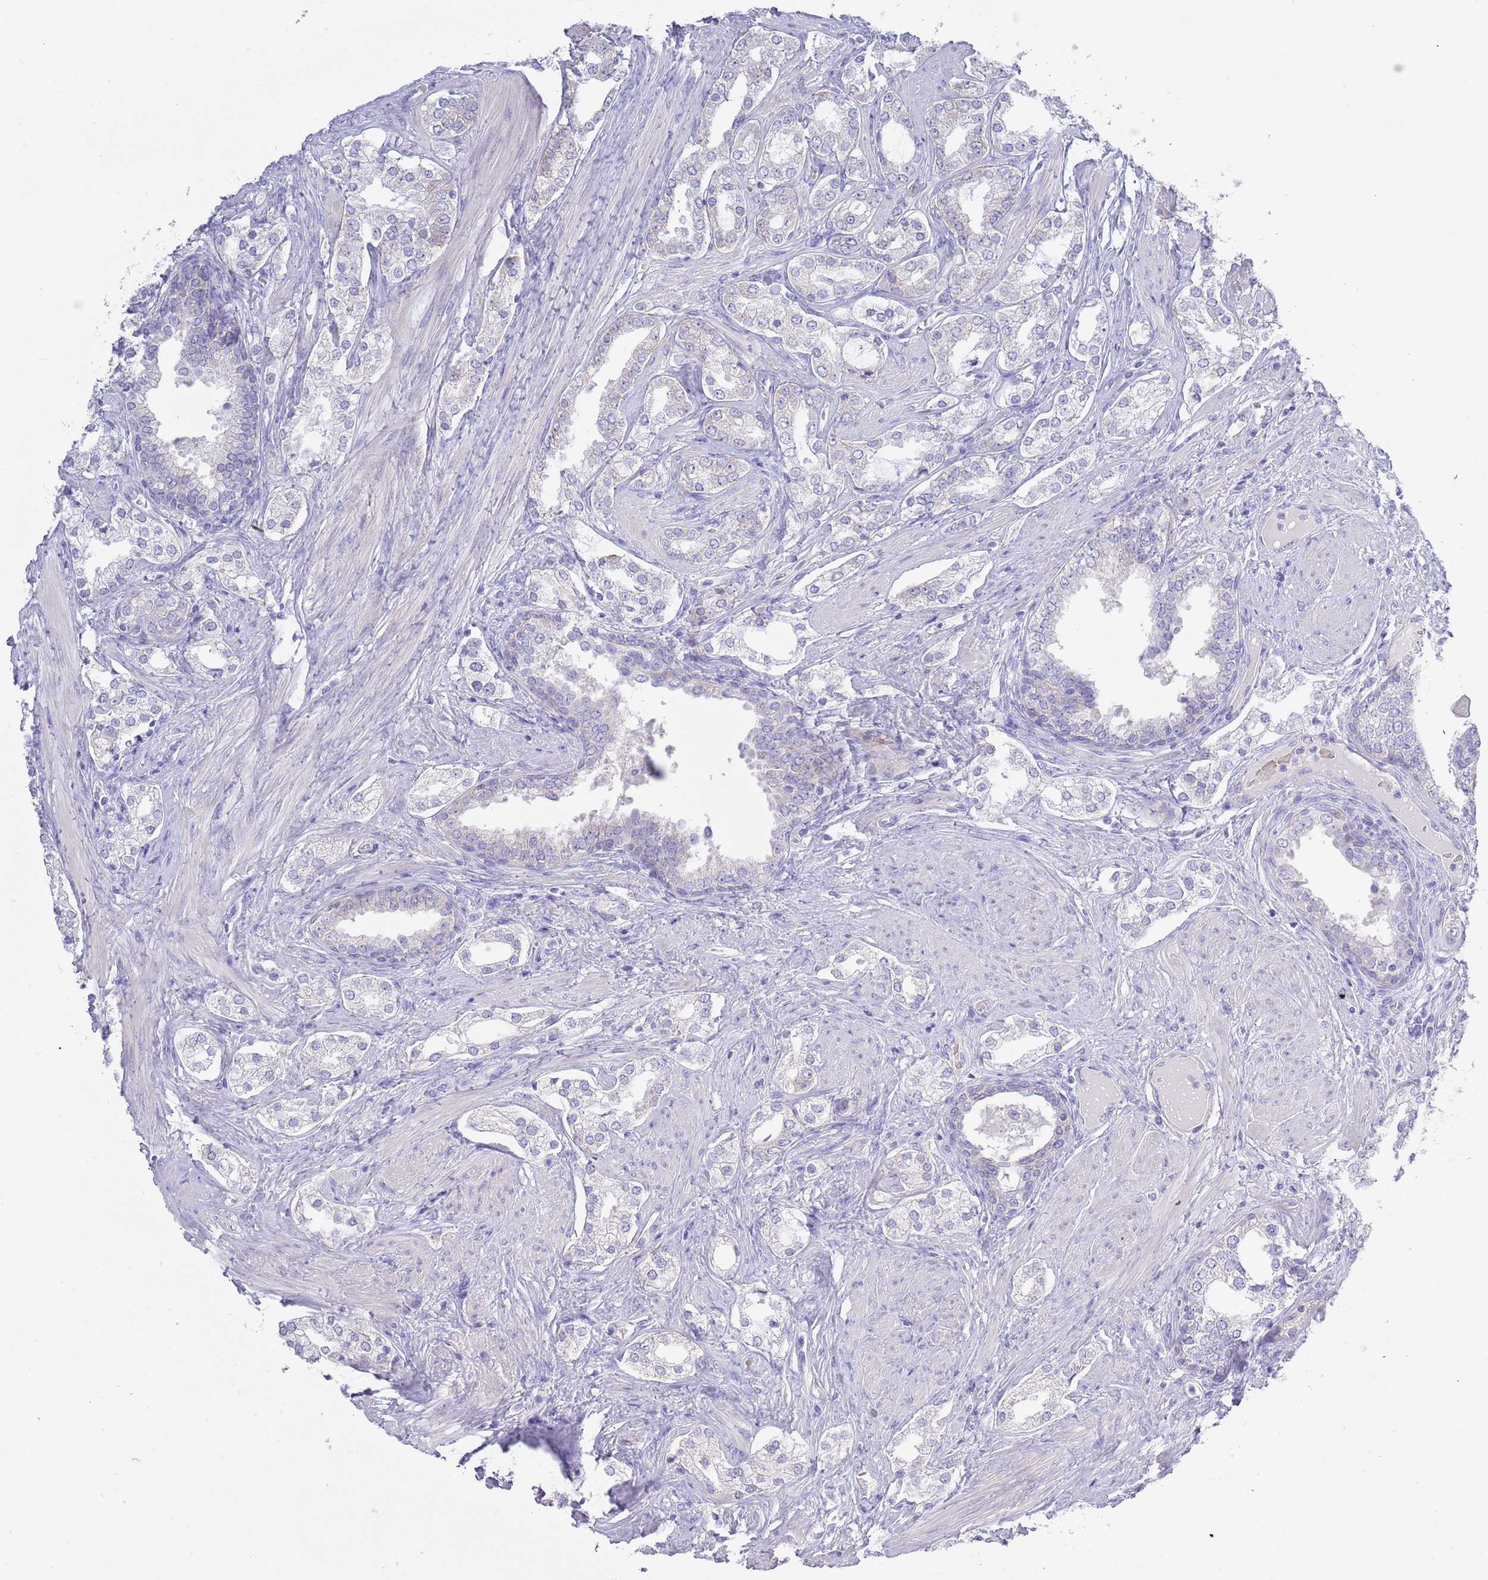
{"staining": {"intensity": "negative", "quantity": "none", "location": "none"}, "tissue": "prostate cancer", "cell_type": "Tumor cells", "image_type": "cancer", "snomed": [{"axis": "morphology", "description": "Adenocarcinoma, High grade"}, {"axis": "topography", "description": "Prostate"}], "caption": "This is an IHC image of prostate cancer. There is no positivity in tumor cells.", "gene": "ACR", "patient": {"sex": "male", "age": 71}}